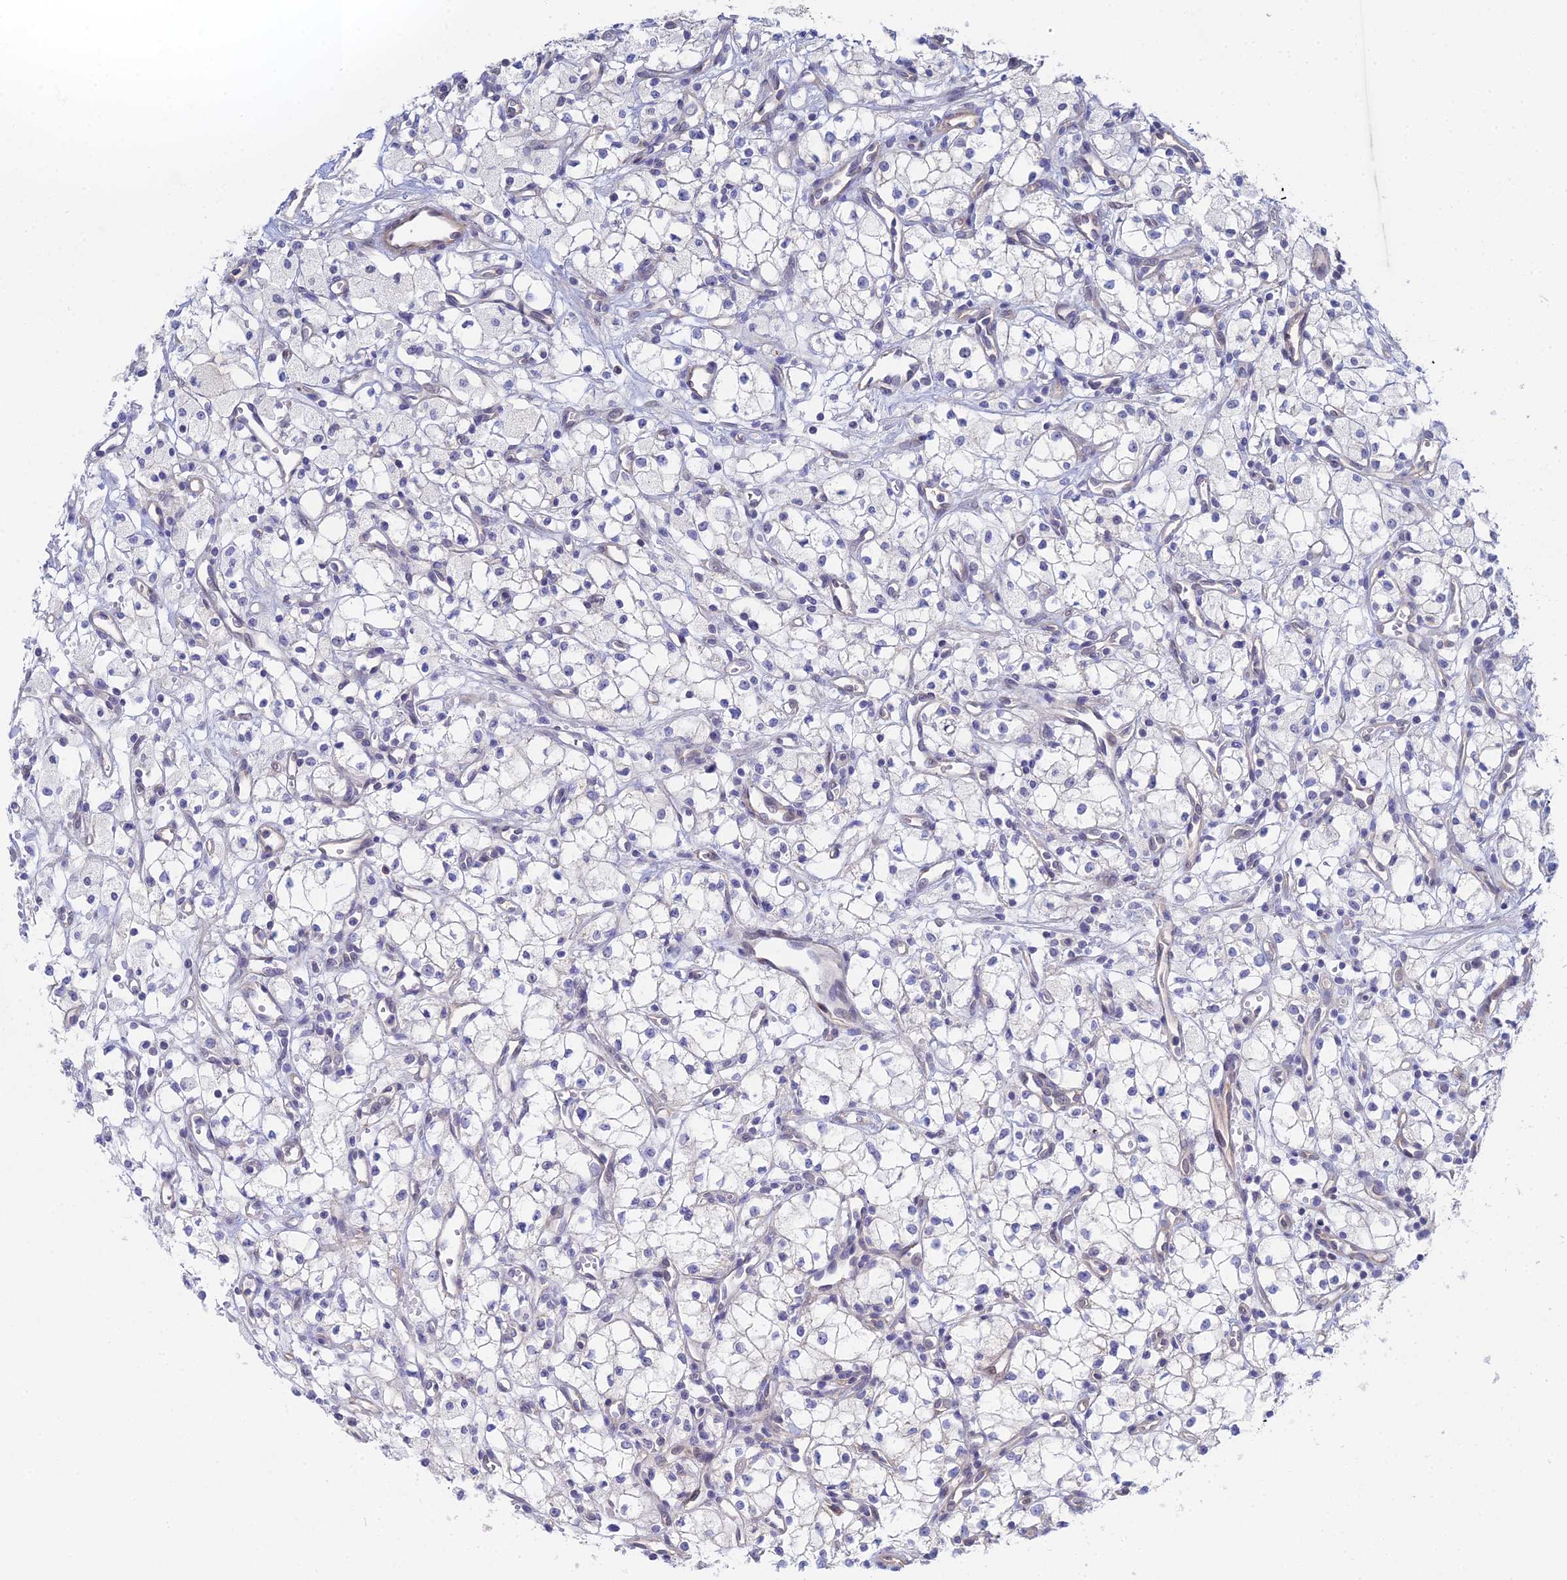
{"staining": {"intensity": "negative", "quantity": "none", "location": "none"}, "tissue": "renal cancer", "cell_type": "Tumor cells", "image_type": "cancer", "snomed": [{"axis": "morphology", "description": "Adenocarcinoma, NOS"}, {"axis": "topography", "description": "Kidney"}], "caption": "This is an immunohistochemistry histopathology image of renal adenocarcinoma. There is no positivity in tumor cells.", "gene": "DNAH14", "patient": {"sex": "male", "age": 59}}